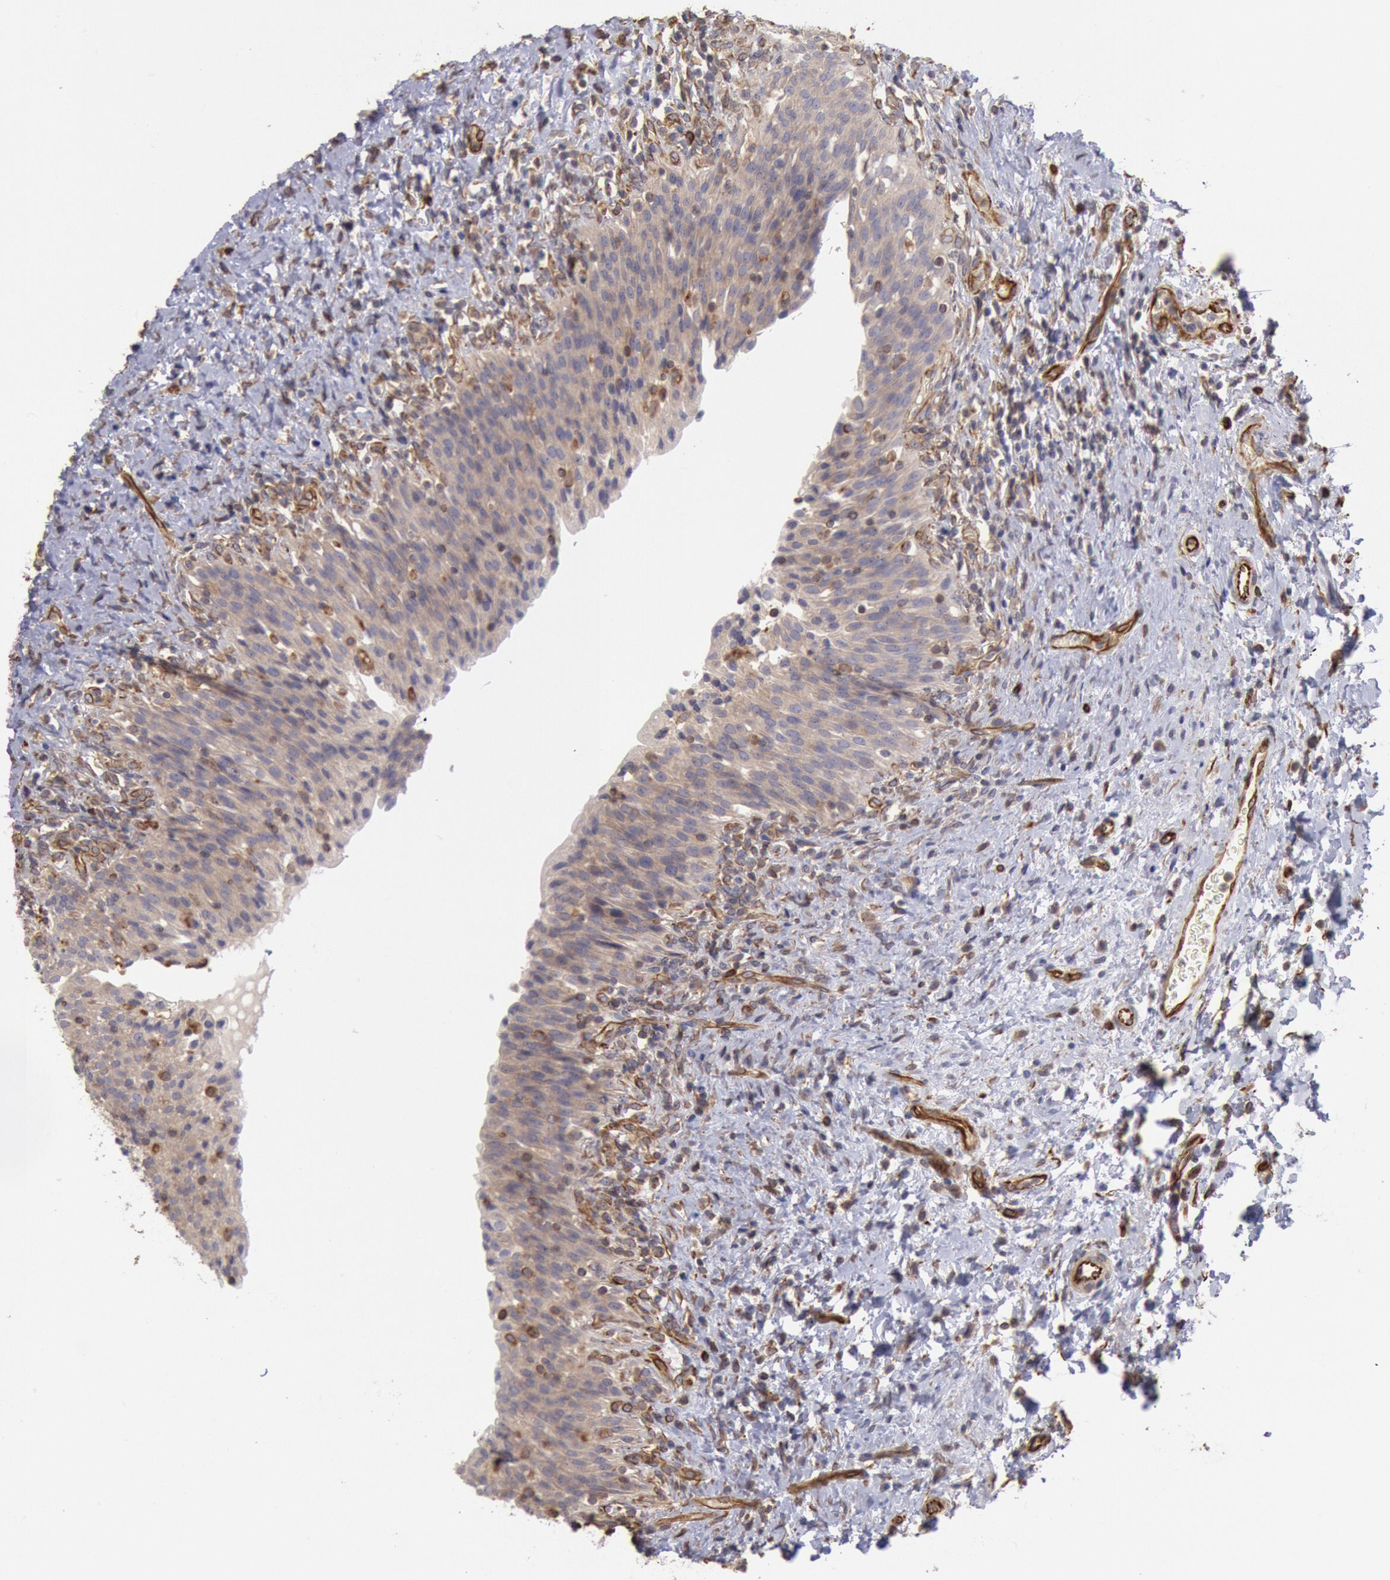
{"staining": {"intensity": "weak", "quantity": ">75%", "location": "cytoplasmic/membranous"}, "tissue": "urinary bladder", "cell_type": "Urothelial cells", "image_type": "normal", "snomed": [{"axis": "morphology", "description": "Normal tissue, NOS"}, {"axis": "topography", "description": "Urinary bladder"}], "caption": "Urothelial cells demonstrate low levels of weak cytoplasmic/membranous positivity in approximately >75% of cells in normal human urinary bladder.", "gene": "RNF139", "patient": {"sex": "male", "age": 51}}